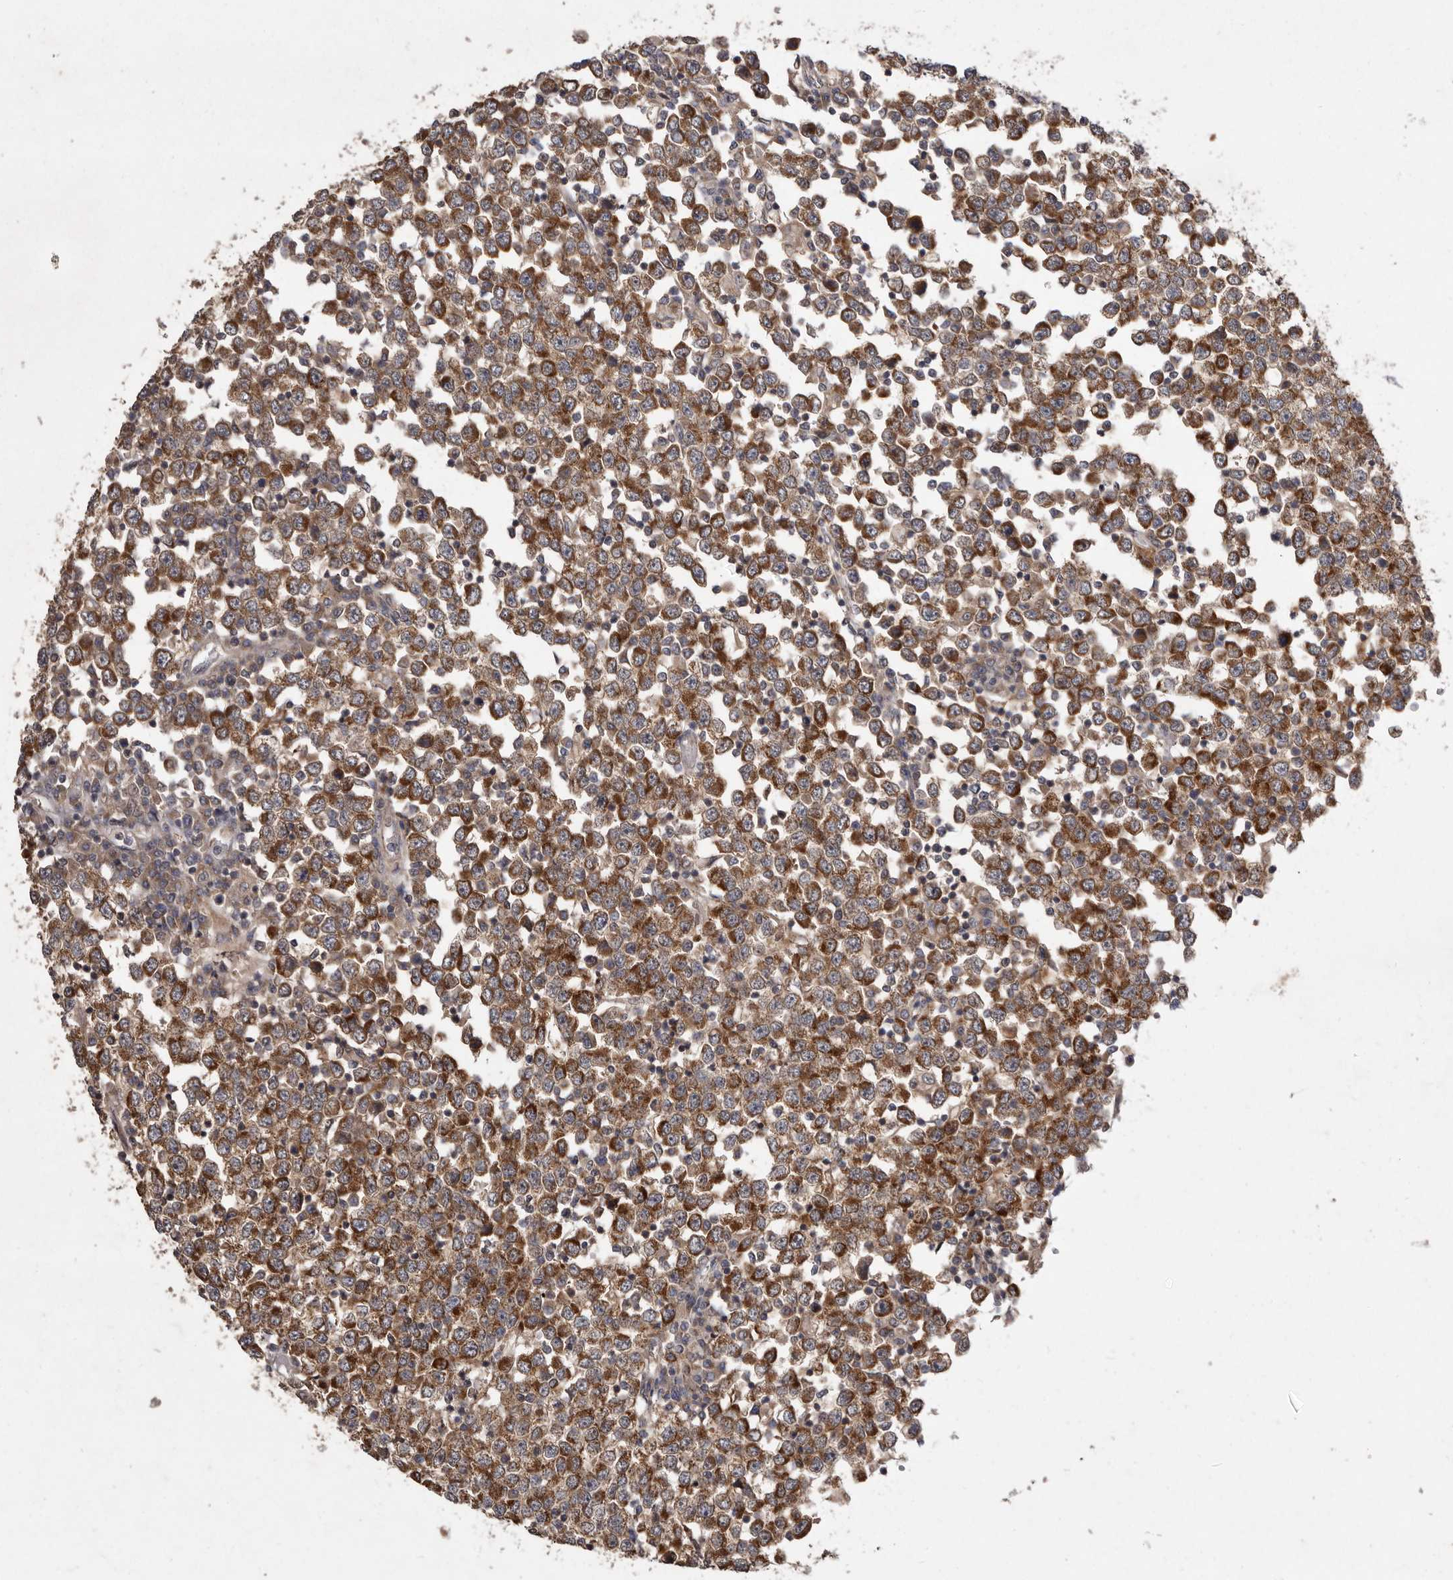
{"staining": {"intensity": "strong", "quantity": ">75%", "location": "cytoplasmic/membranous"}, "tissue": "testis cancer", "cell_type": "Tumor cells", "image_type": "cancer", "snomed": [{"axis": "morphology", "description": "Seminoma, NOS"}, {"axis": "topography", "description": "Testis"}], "caption": "Tumor cells reveal strong cytoplasmic/membranous staining in approximately >75% of cells in testis cancer. Immunohistochemistry (ihc) stains the protein in brown and the nuclei are stained blue.", "gene": "FLAD1", "patient": {"sex": "male", "age": 65}}